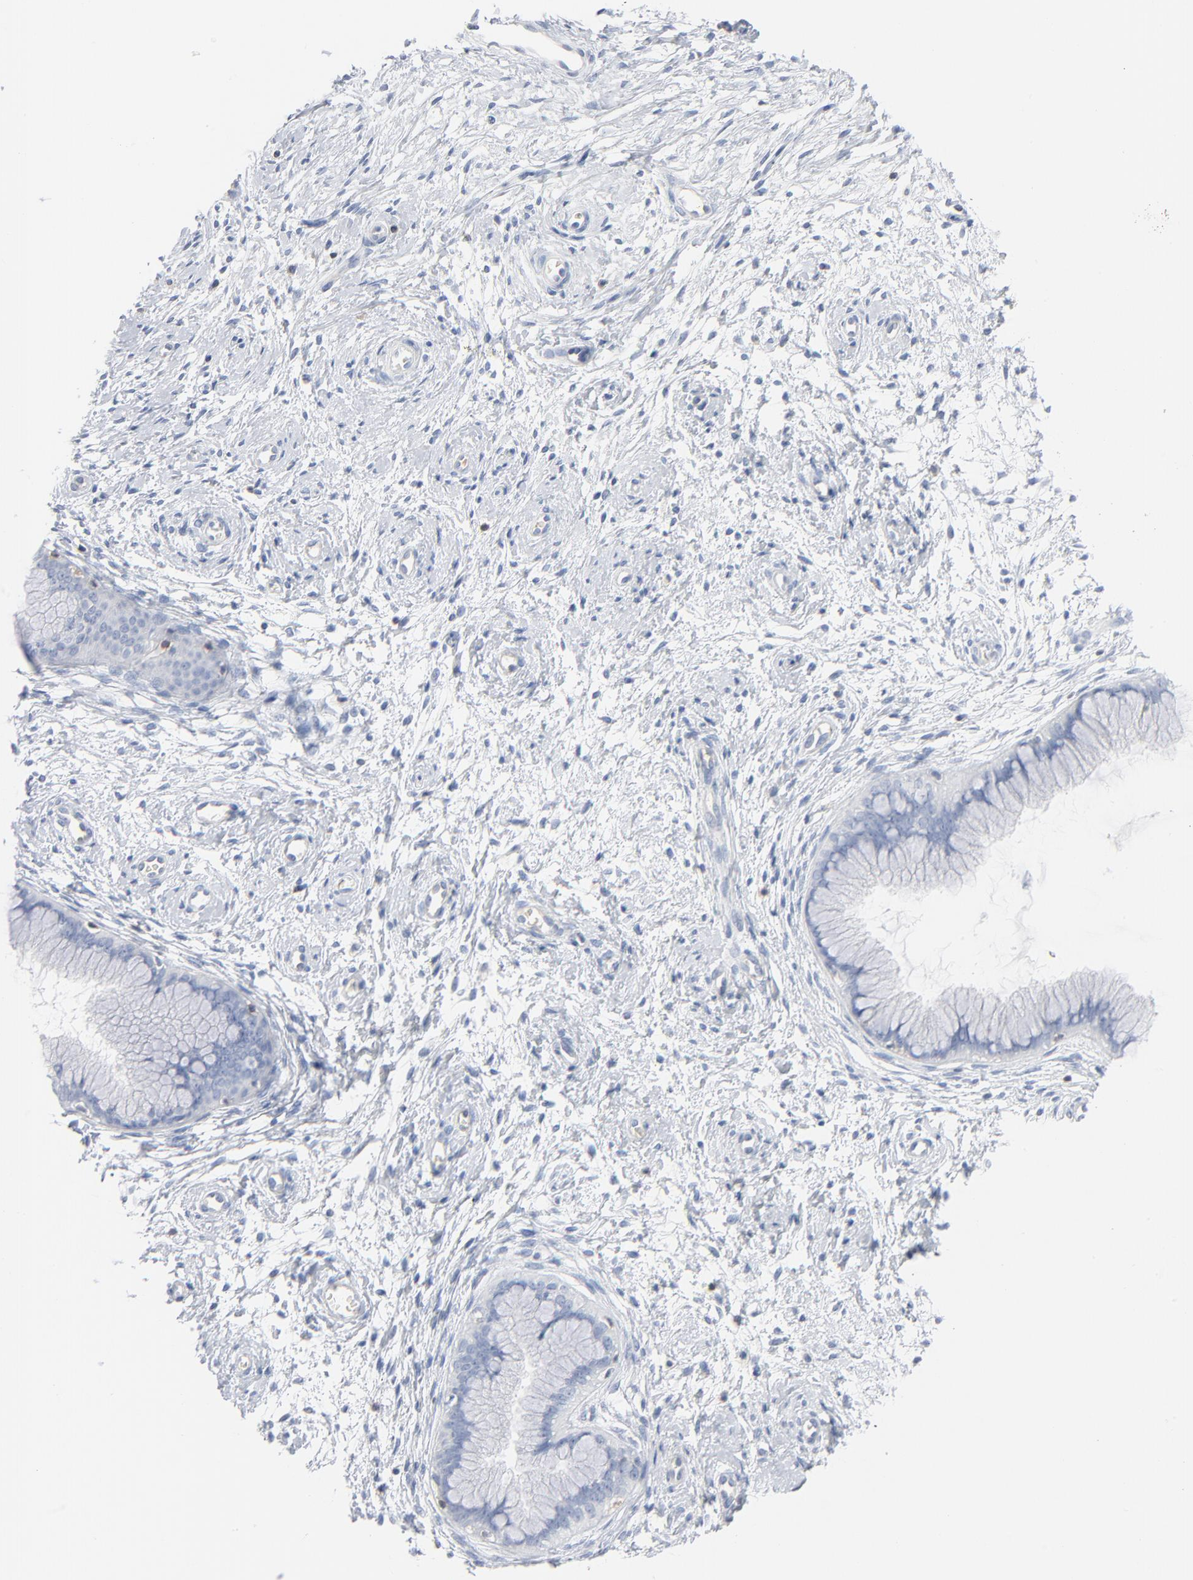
{"staining": {"intensity": "negative", "quantity": "none", "location": "none"}, "tissue": "cervix", "cell_type": "Glandular cells", "image_type": "normal", "snomed": [{"axis": "morphology", "description": "Normal tissue, NOS"}, {"axis": "topography", "description": "Cervix"}], "caption": "Immunohistochemistry micrograph of benign human cervix stained for a protein (brown), which demonstrates no staining in glandular cells.", "gene": "PTK2B", "patient": {"sex": "female", "age": 39}}